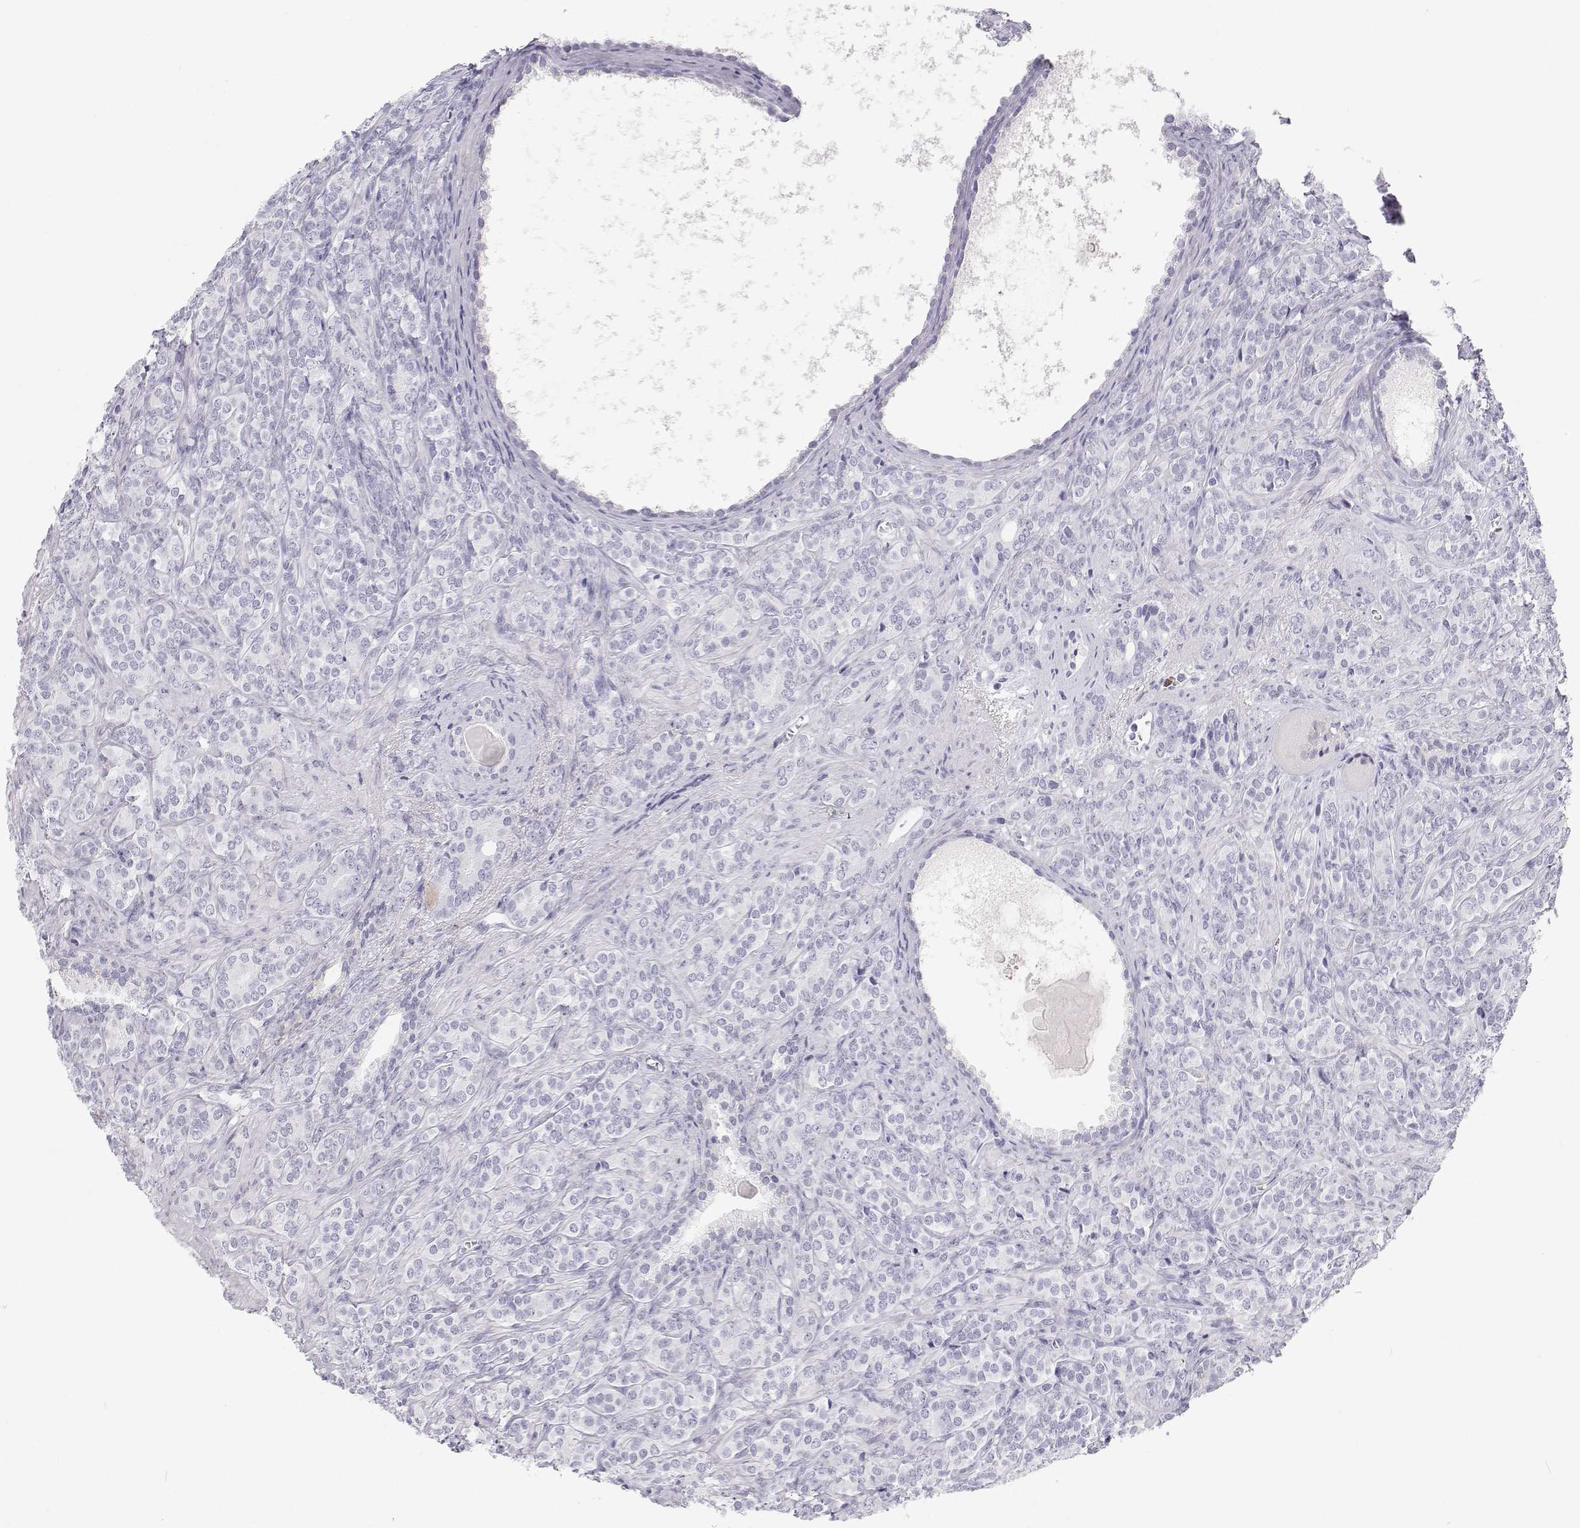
{"staining": {"intensity": "negative", "quantity": "none", "location": "none"}, "tissue": "prostate cancer", "cell_type": "Tumor cells", "image_type": "cancer", "snomed": [{"axis": "morphology", "description": "Adenocarcinoma, High grade"}, {"axis": "topography", "description": "Prostate"}], "caption": "IHC micrograph of neoplastic tissue: human prostate cancer (high-grade adenocarcinoma) stained with DAB (3,3'-diaminobenzidine) exhibits no significant protein positivity in tumor cells.", "gene": "SFTPB", "patient": {"sex": "male", "age": 84}}